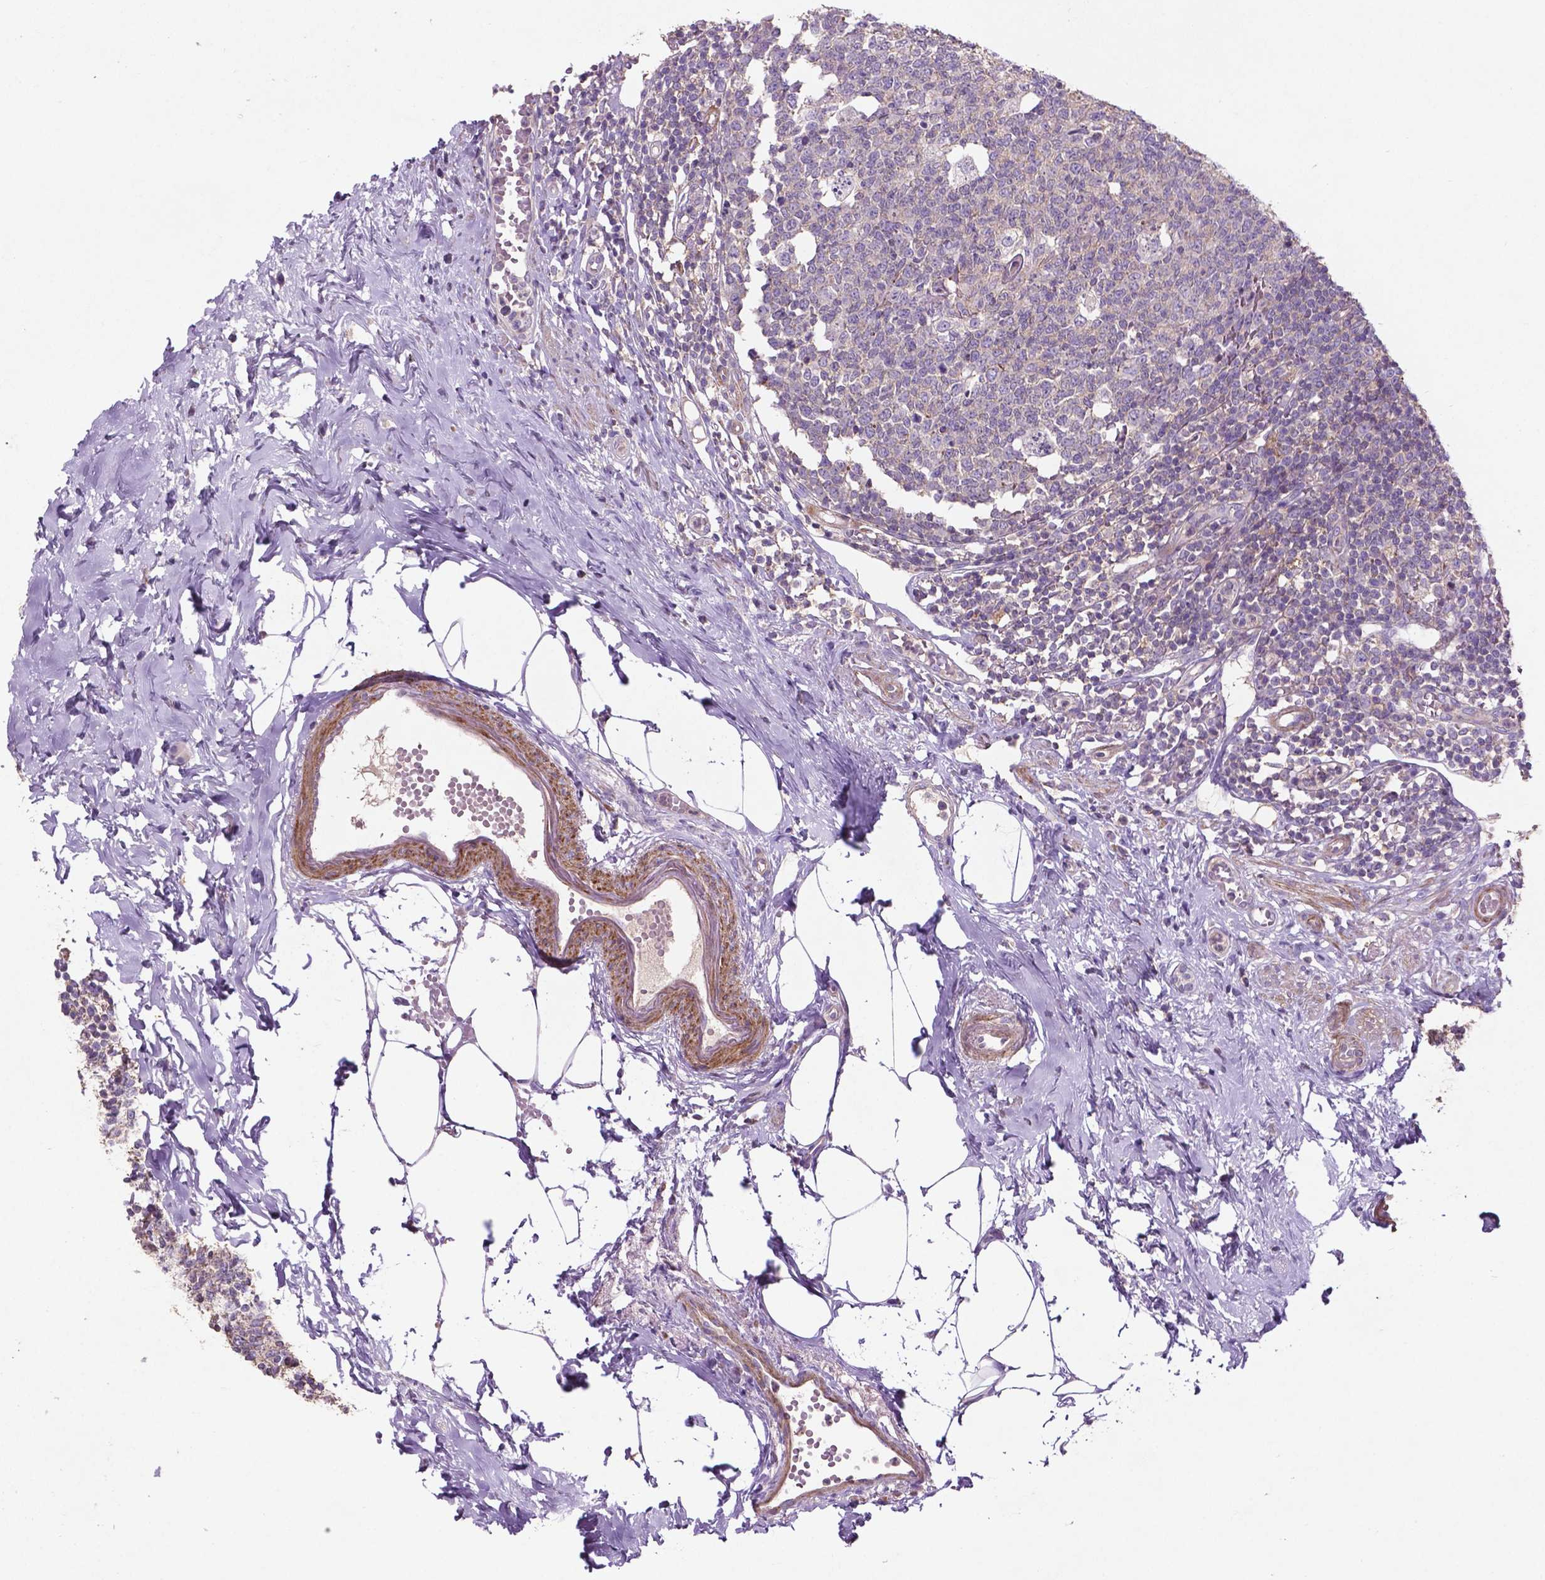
{"staining": {"intensity": "negative", "quantity": "none", "location": "none"}, "tissue": "appendix", "cell_type": "Glandular cells", "image_type": "normal", "snomed": [{"axis": "morphology", "description": "Normal tissue, NOS"}, {"axis": "morphology", "description": "Carcinoma, endometroid"}, {"axis": "topography", "description": "Appendix"}, {"axis": "topography", "description": "Colon"}], "caption": "High magnification brightfield microscopy of unremarkable appendix stained with DAB (brown) and counterstained with hematoxylin (blue): glandular cells show no significant expression. (Immunohistochemistry (ihc), brightfield microscopy, high magnification).", "gene": "BMP4", "patient": {"sex": "female", "age": 60}}